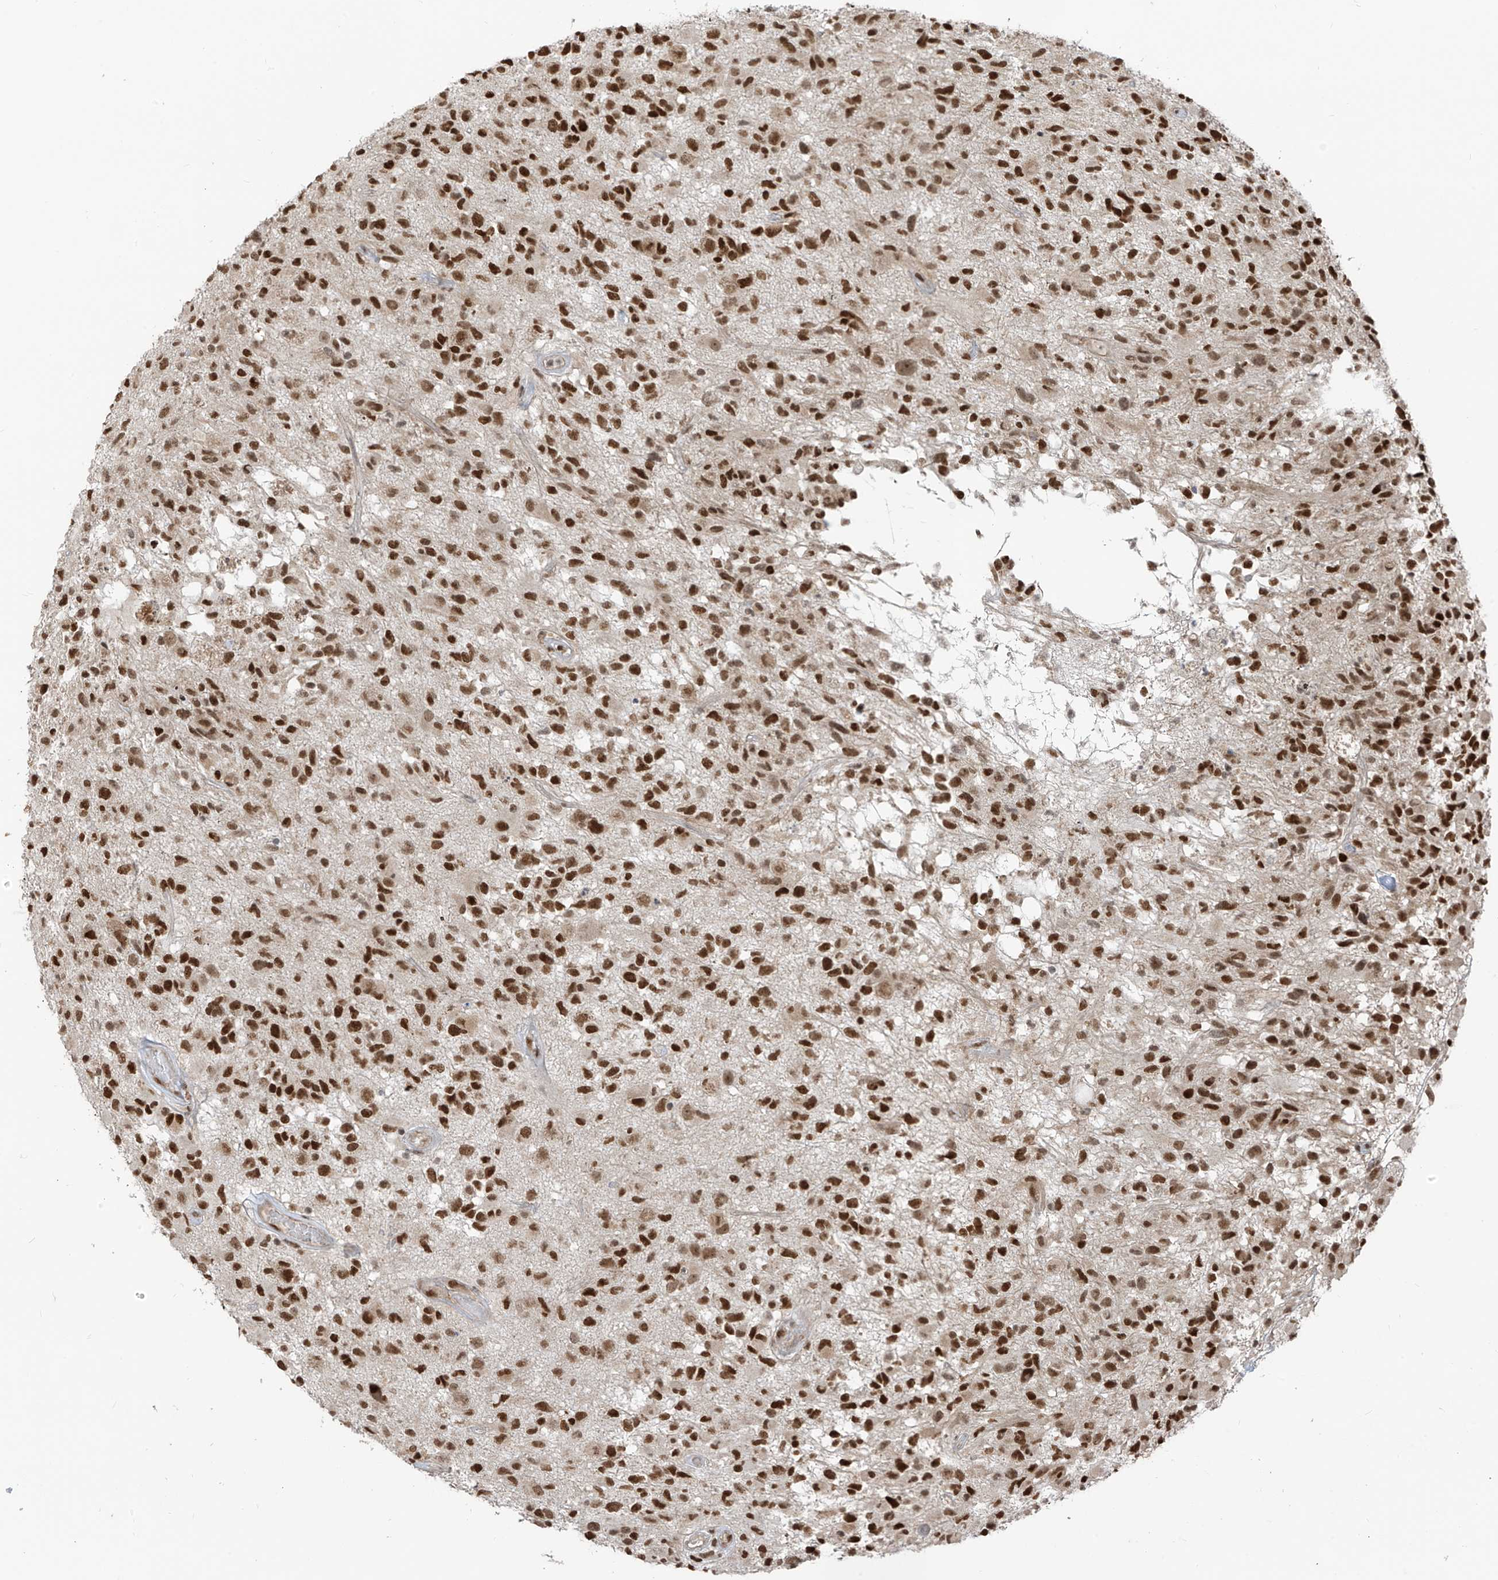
{"staining": {"intensity": "strong", "quantity": ">75%", "location": "nuclear"}, "tissue": "glioma", "cell_type": "Tumor cells", "image_type": "cancer", "snomed": [{"axis": "morphology", "description": "Glioma, malignant, High grade"}, {"axis": "morphology", "description": "Glioblastoma, NOS"}, {"axis": "topography", "description": "Brain"}], "caption": "IHC (DAB (3,3'-diaminobenzidine)) staining of human glioblastoma displays strong nuclear protein expression in approximately >75% of tumor cells.", "gene": "ARHGEF3", "patient": {"sex": "male", "age": 60}}